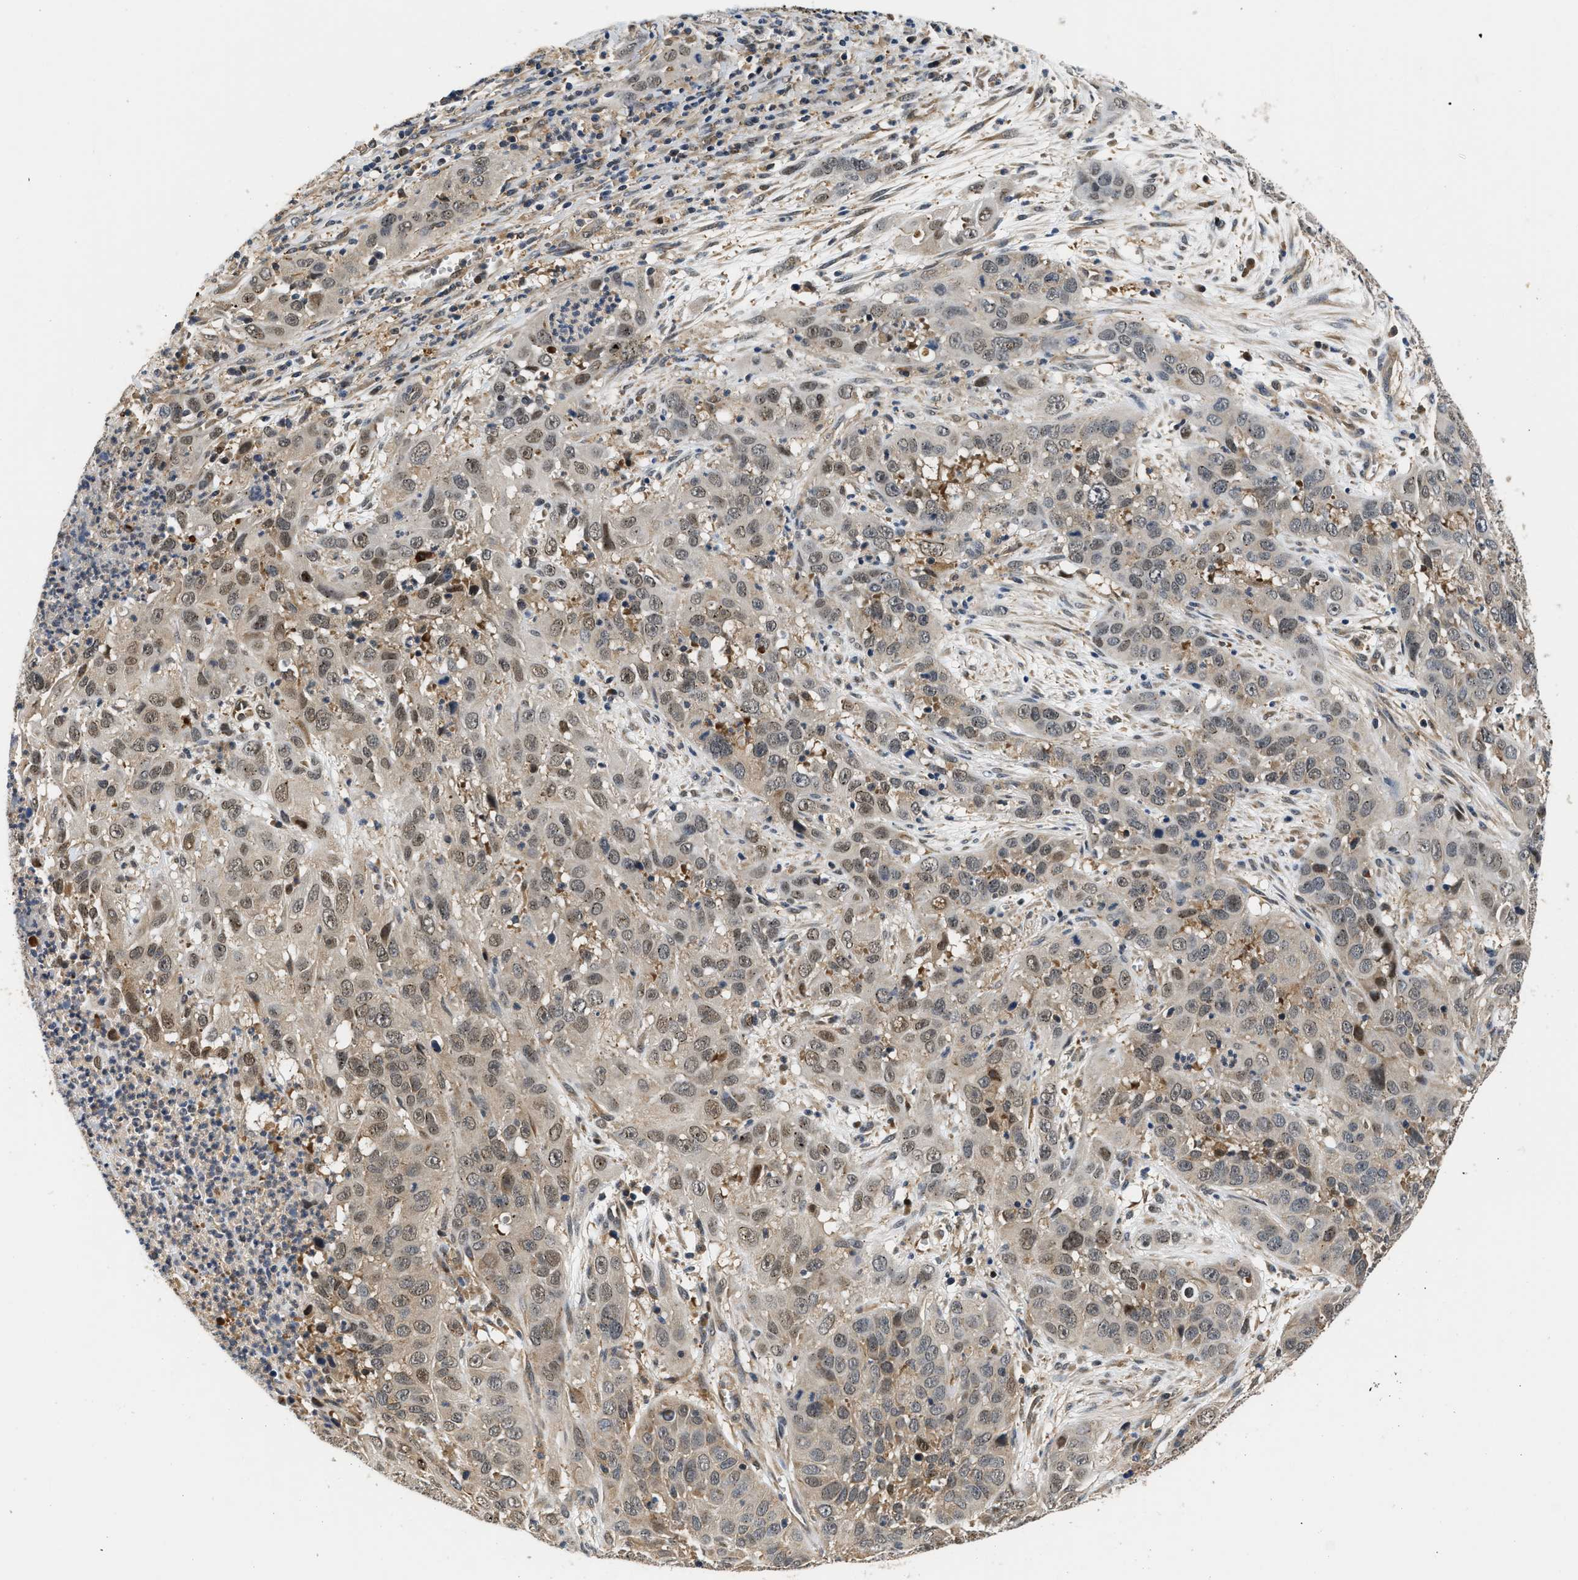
{"staining": {"intensity": "weak", "quantity": "25%-75%", "location": "nuclear"}, "tissue": "cervical cancer", "cell_type": "Tumor cells", "image_type": "cancer", "snomed": [{"axis": "morphology", "description": "Squamous cell carcinoma, NOS"}, {"axis": "topography", "description": "Cervix"}], "caption": "The photomicrograph shows immunohistochemical staining of cervical squamous cell carcinoma. There is weak nuclear expression is seen in approximately 25%-75% of tumor cells.", "gene": "LARP6", "patient": {"sex": "female", "age": 32}}